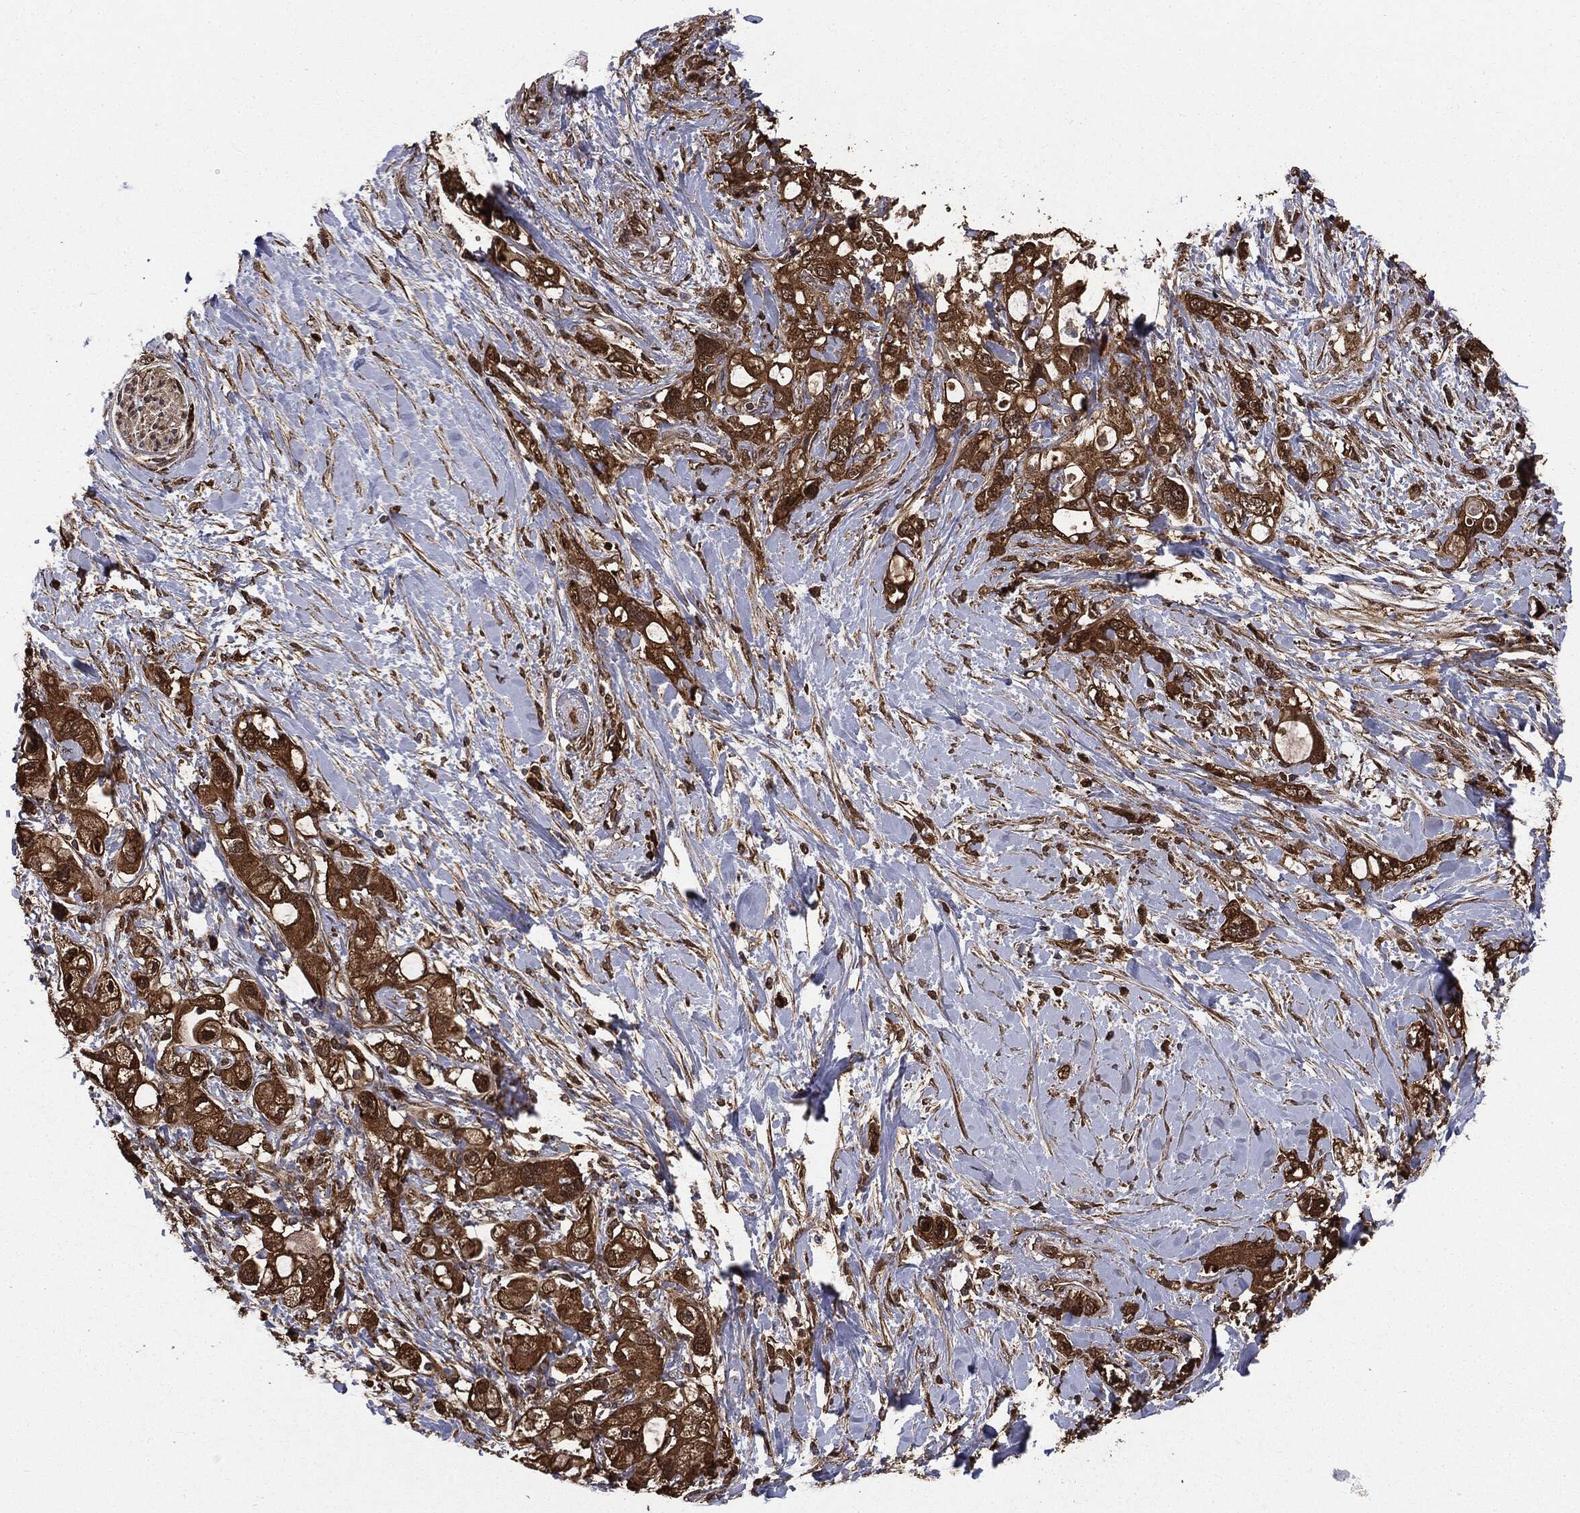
{"staining": {"intensity": "strong", "quantity": ">75%", "location": "cytoplasmic/membranous"}, "tissue": "pancreatic cancer", "cell_type": "Tumor cells", "image_type": "cancer", "snomed": [{"axis": "morphology", "description": "Adenocarcinoma, NOS"}, {"axis": "topography", "description": "Pancreas"}], "caption": "Immunohistochemistry (IHC) (DAB (3,3'-diaminobenzidine)) staining of human adenocarcinoma (pancreatic) demonstrates strong cytoplasmic/membranous protein expression in approximately >75% of tumor cells.", "gene": "NME1", "patient": {"sex": "female", "age": 56}}